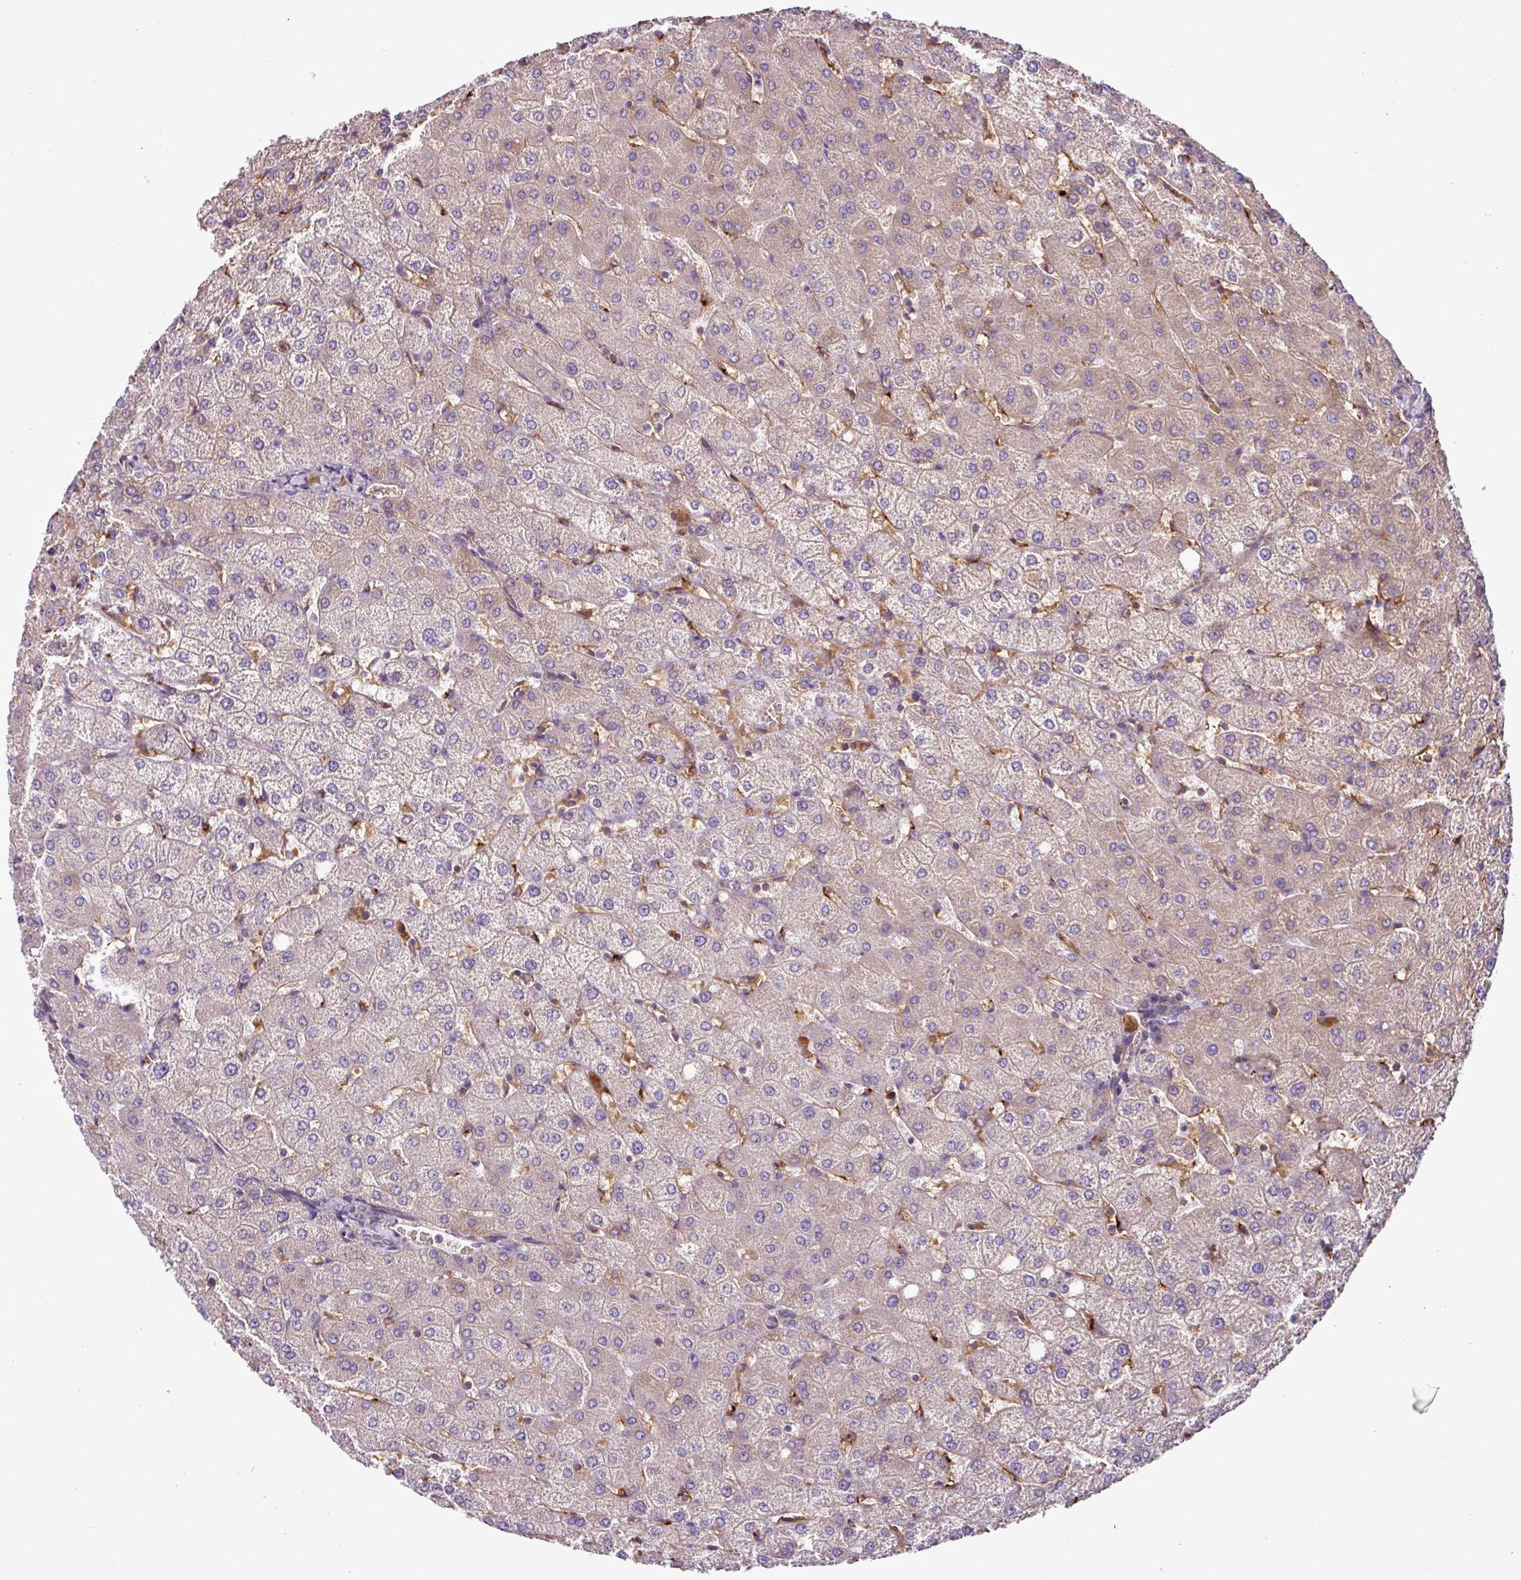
{"staining": {"intensity": "negative", "quantity": "none", "location": "none"}, "tissue": "liver", "cell_type": "Cholangiocytes", "image_type": "normal", "snomed": [{"axis": "morphology", "description": "Normal tissue, NOS"}, {"axis": "topography", "description": "Liver"}], "caption": "DAB (3,3'-diaminobenzidine) immunohistochemical staining of unremarkable human liver shows no significant expression in cholangiocytes.", "gene": "ZNF513", "patient": {"sex": "female", "age": 54}}